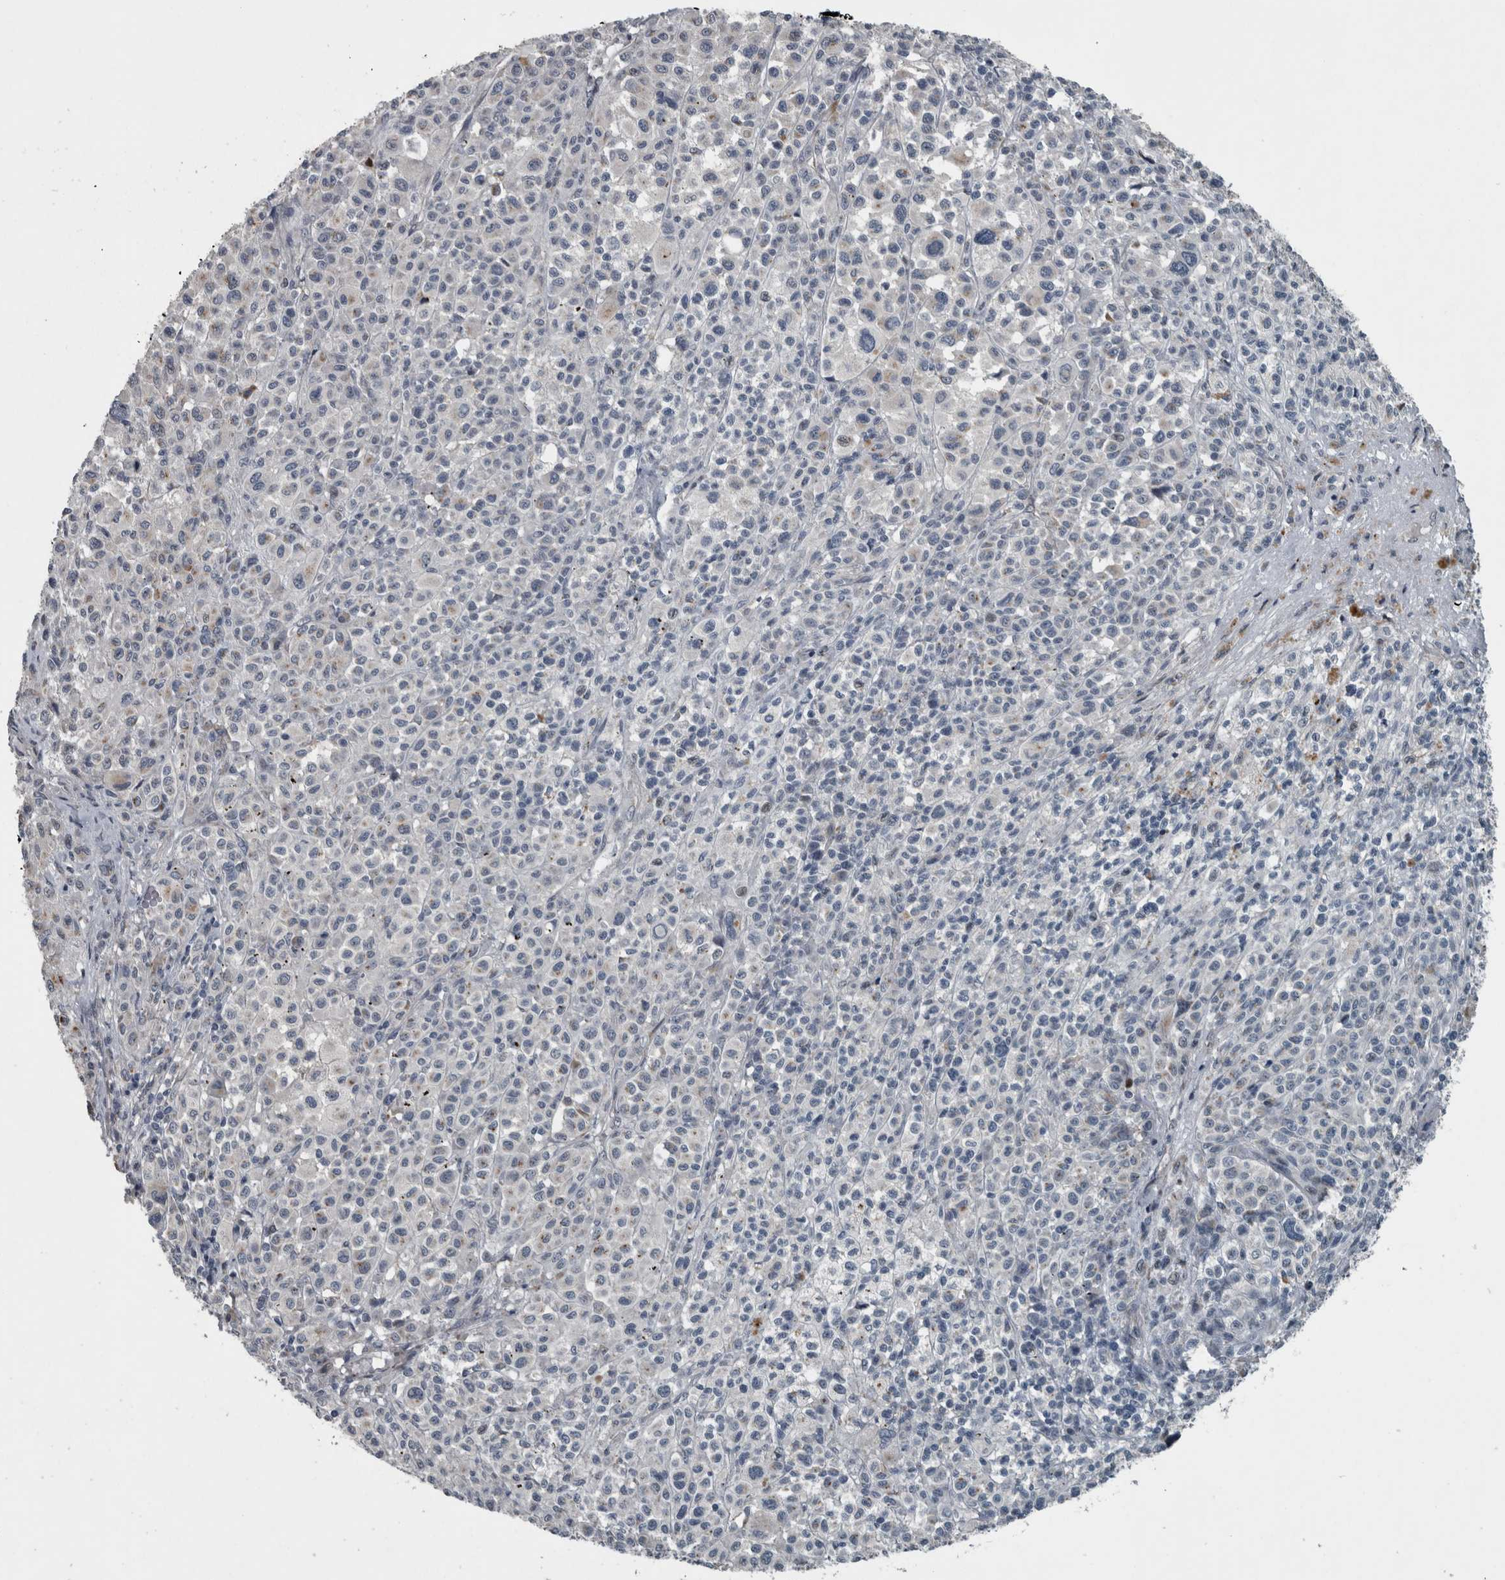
{"staining": {"intensity": "moderate", "quantity": "<25%", "location": "cytoplasmic/membranous"}, "tissue": "melanoma", "cell_type": "Tumor cells", "image_type": "cancer", "snomed": [{"axis": "morphology", "description": "Malignant melanoma, Metastatic site"}, {"axis": "topography", "description": "Skin"}], "caption": "High-power microscopy captured an IHC photomicrograph of melanoma, revealing moderate cytoplasmic/membranous expression in about <25% of tumor cells.", "gene": "ZNF345", "patient": {"sex": "female", "age": 74}}